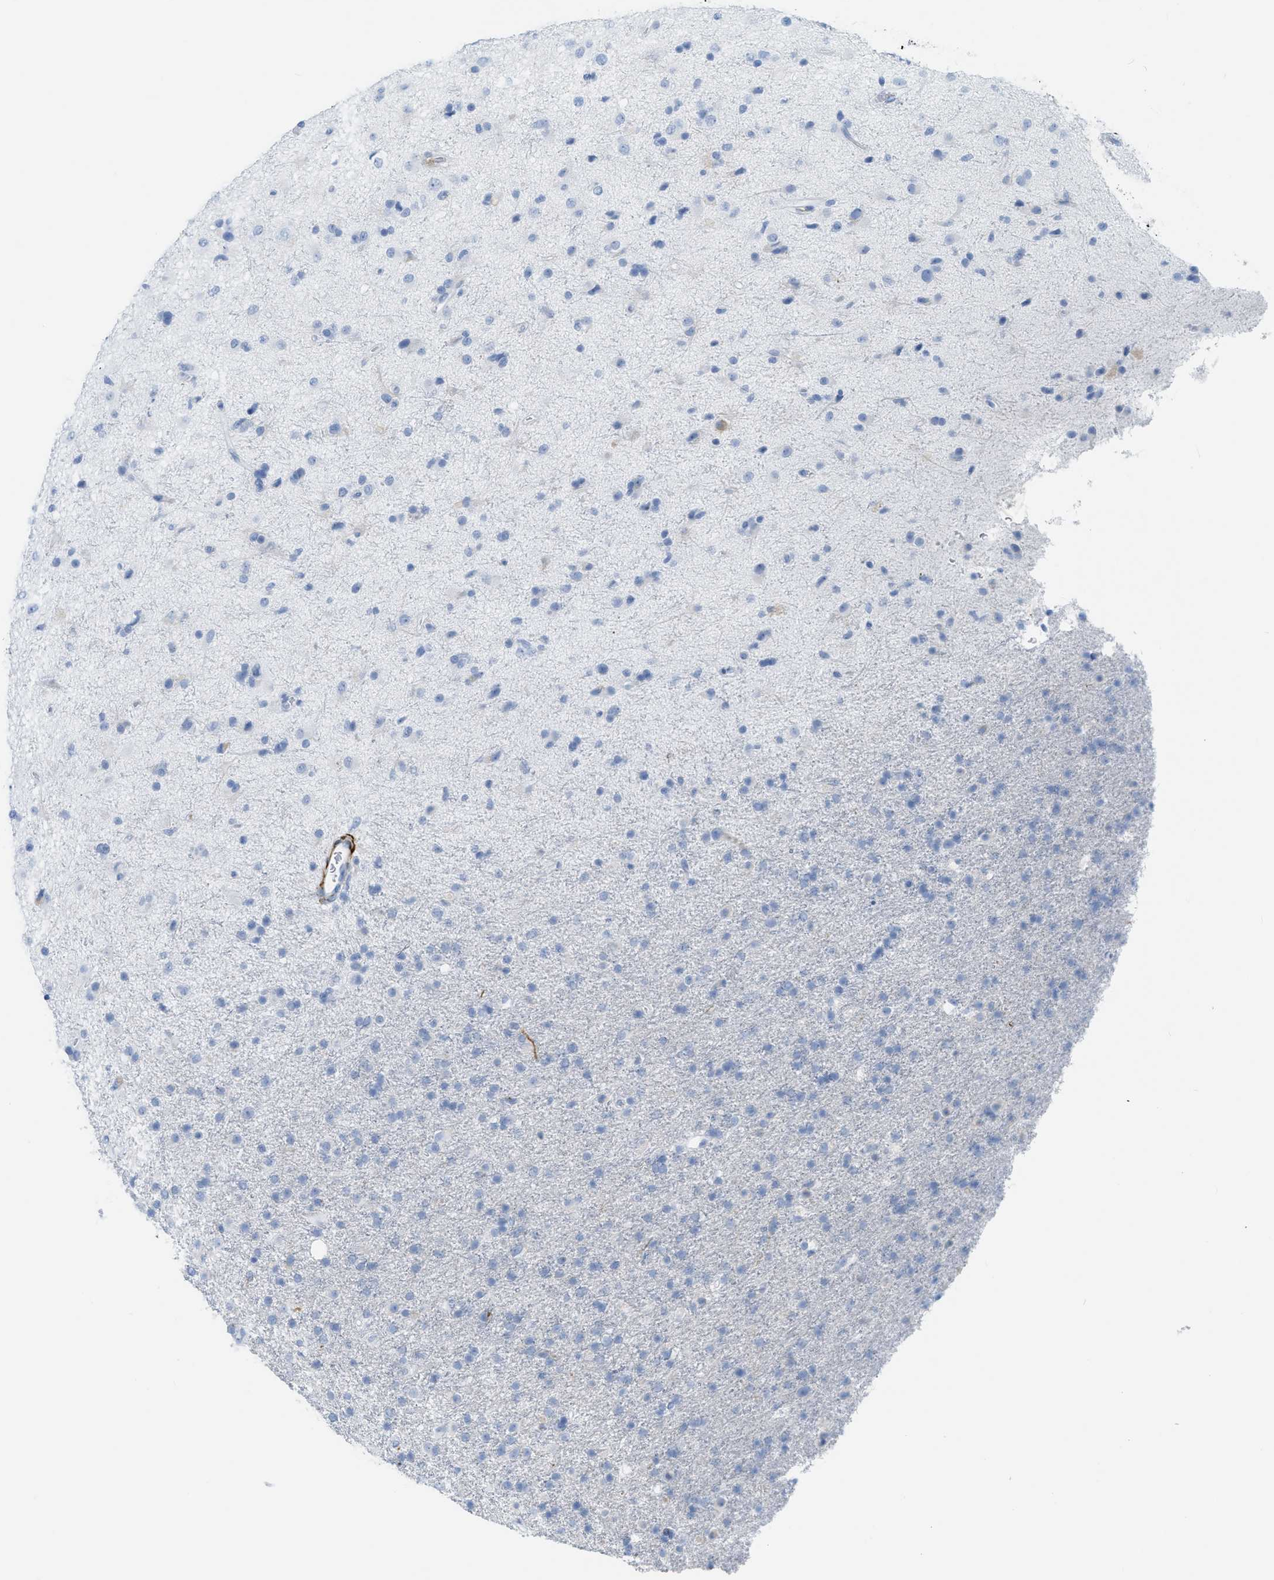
{"staining": {"intensity": "negative", "quantity": "none", "location": "none"}, "tissue": "glioma", "cell_type": "Tumor cells", "image_type": "cancer", "snomed": [{"axis": "morphology", "description": "Glioma, malignant, Low grade"}, {"axis": "topography", "description": "Brain"}], "caption": "Immunohistochemistry image of human glioma stained for a protein (brown), which exhibits no positivity in tumor cells.", "gene": "DES", "patient": {"sex": "male", "age": 65}}